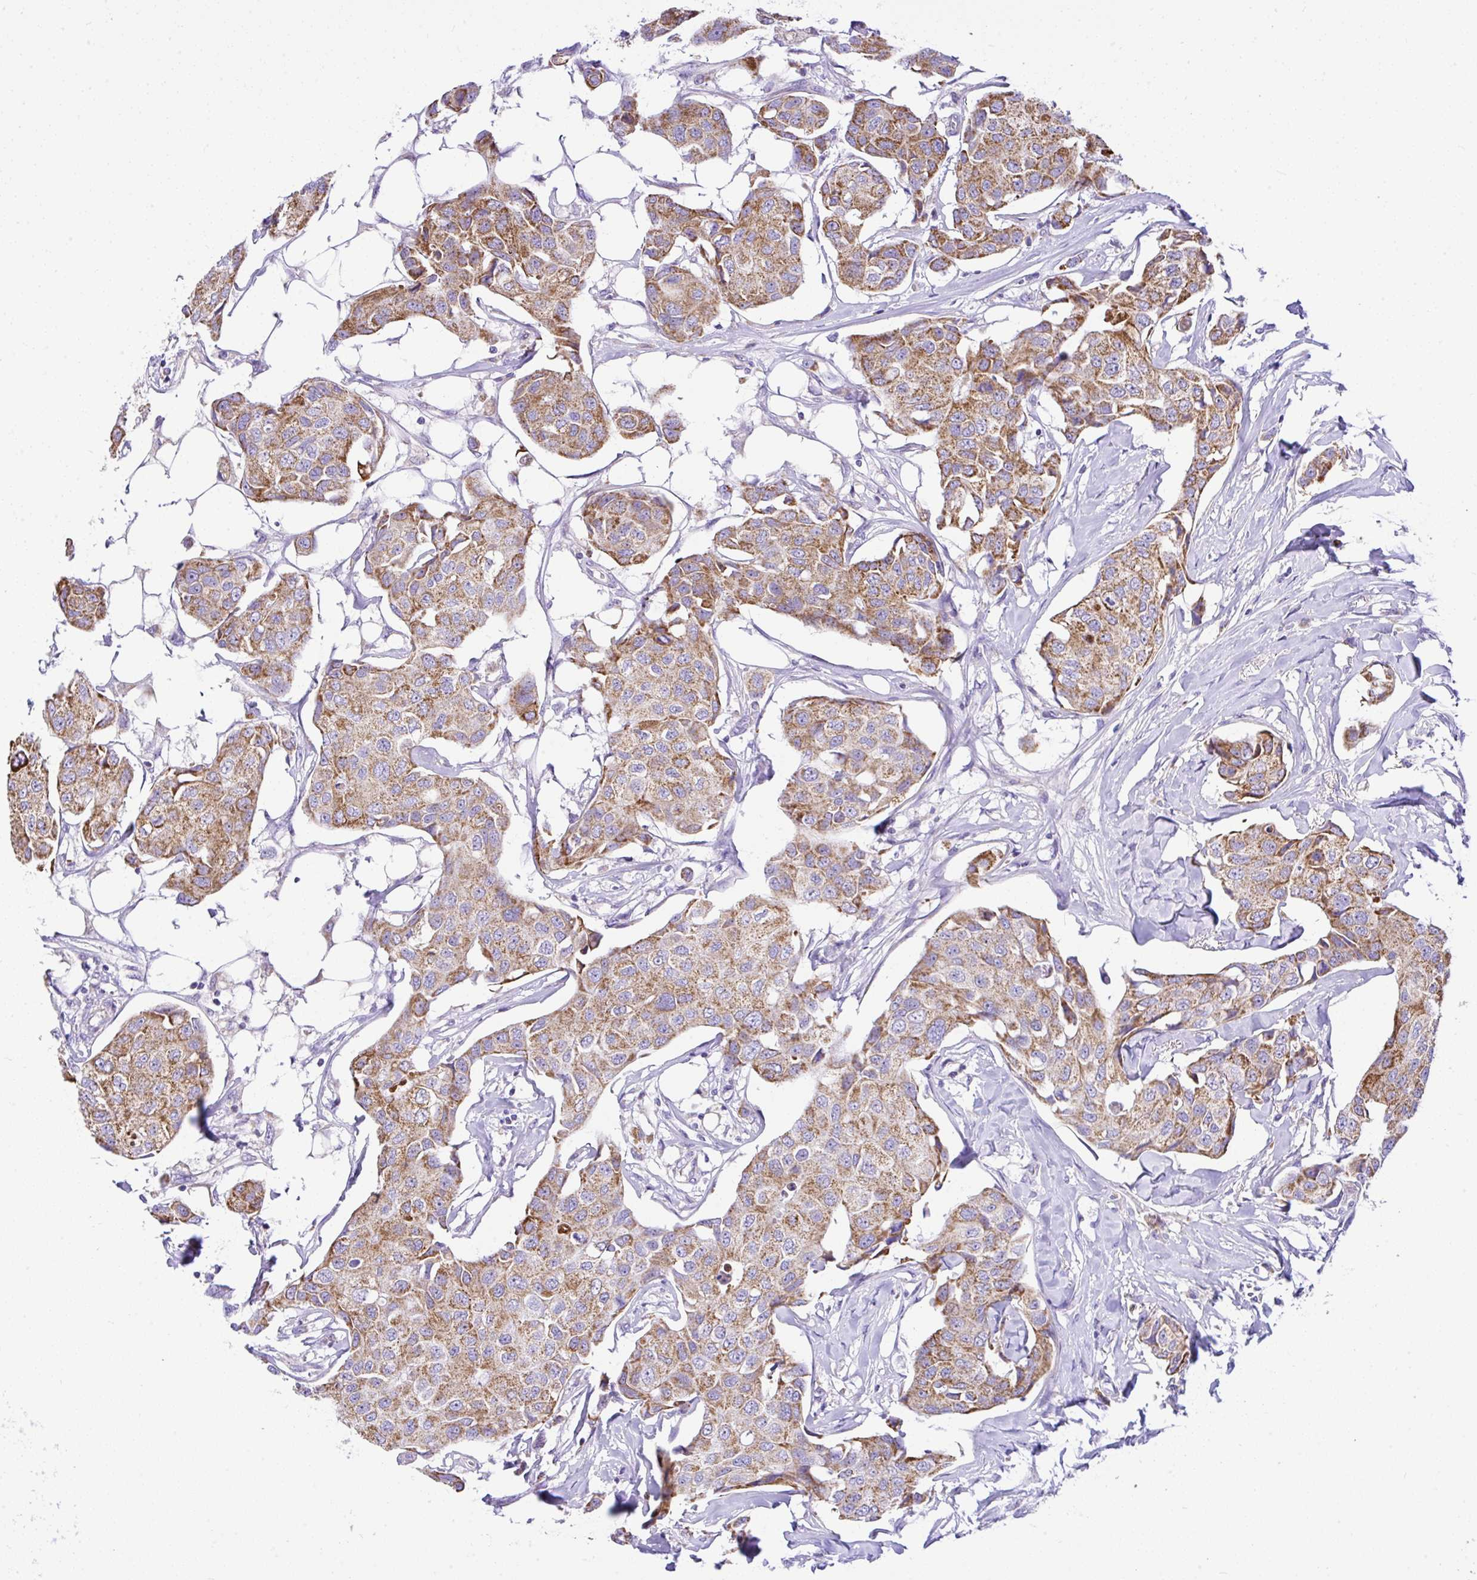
{"staining": {"intensity": "moderate", "quantity": ">75%", "location": "cytoplasmic/membranous"}, "tissue": "breast cancer", "cell_type": "Tumor cells", "image_type": "cancer", "snomed": [{"axis": "morphology", "description": "Duct carcinoma"}, {"axis": "topography", "description": "Breast"}, {"axis": "topography", "description": "Lymph node"}], "caption": "Breast infiltrating ductal carcinoma was stained to show a protein in brown. There is medium levels of moderate cytoplasmic/membranous staining in approximately >75% of tumor cells. Using DAB (3,3'-diaminobenzidine) (brown) and hematoxylin (blue) stains, captured at high magnification using brightfield microscopy.", "gene": "SLC13A1", "patient": {"sex": "female", "age": 80}}